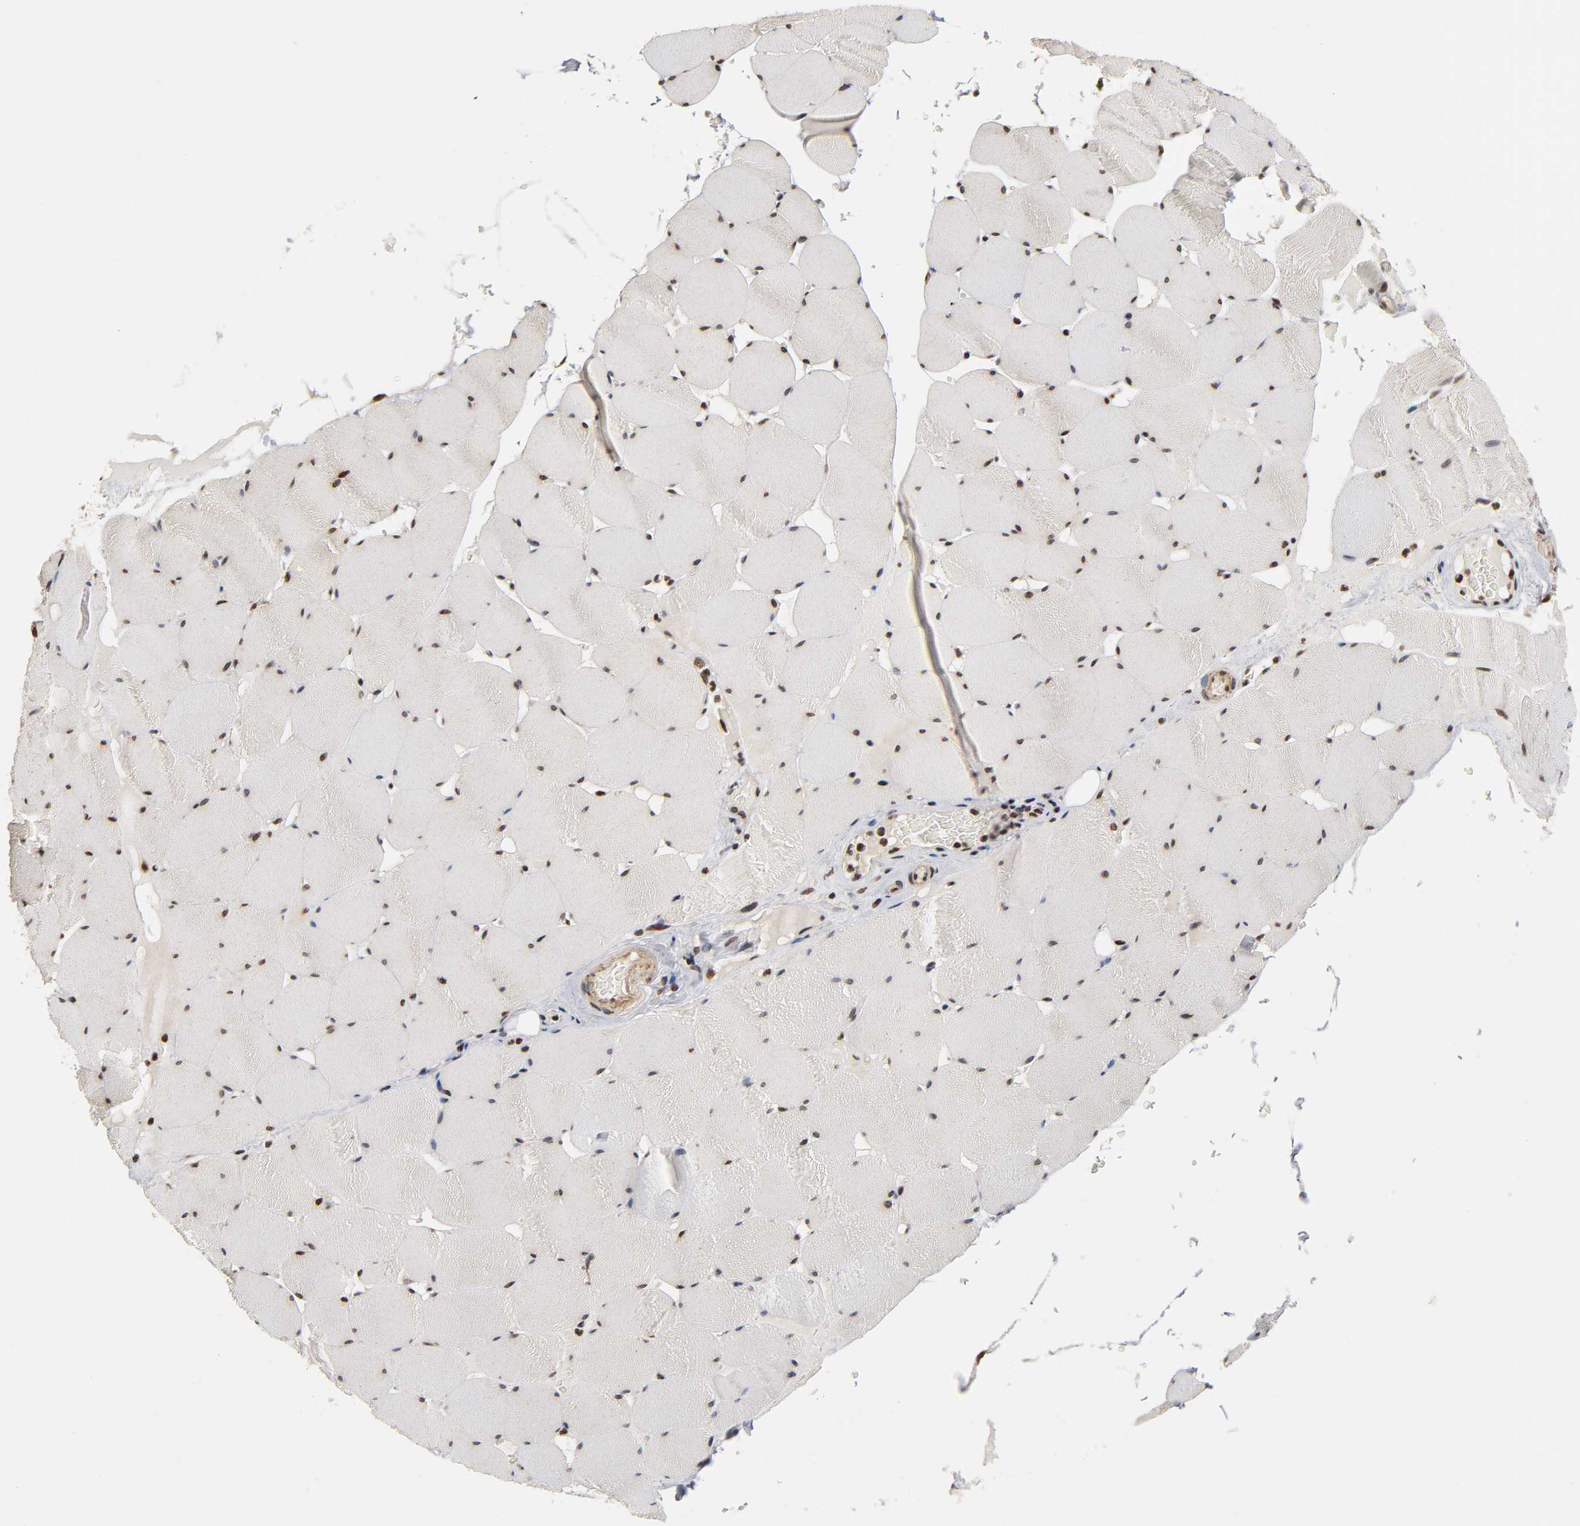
{"staining": {"intensity": "negative", "quantity": "none", "location": "none"}, "tissue": "skeletal muscle", "cell_type": "Myocytes", "image_type": "normal", "snomed": [{"axis": "morphology", "description": "Normal tissue, NOS"}, {"axis": "topography", "description": "Skeletal muscle"}], "caption": "IHC of normal skeletal muscle shows no expression in myocytes.", "gene": "ITGAV", "patient": {"sex": "male", "age": 62}}